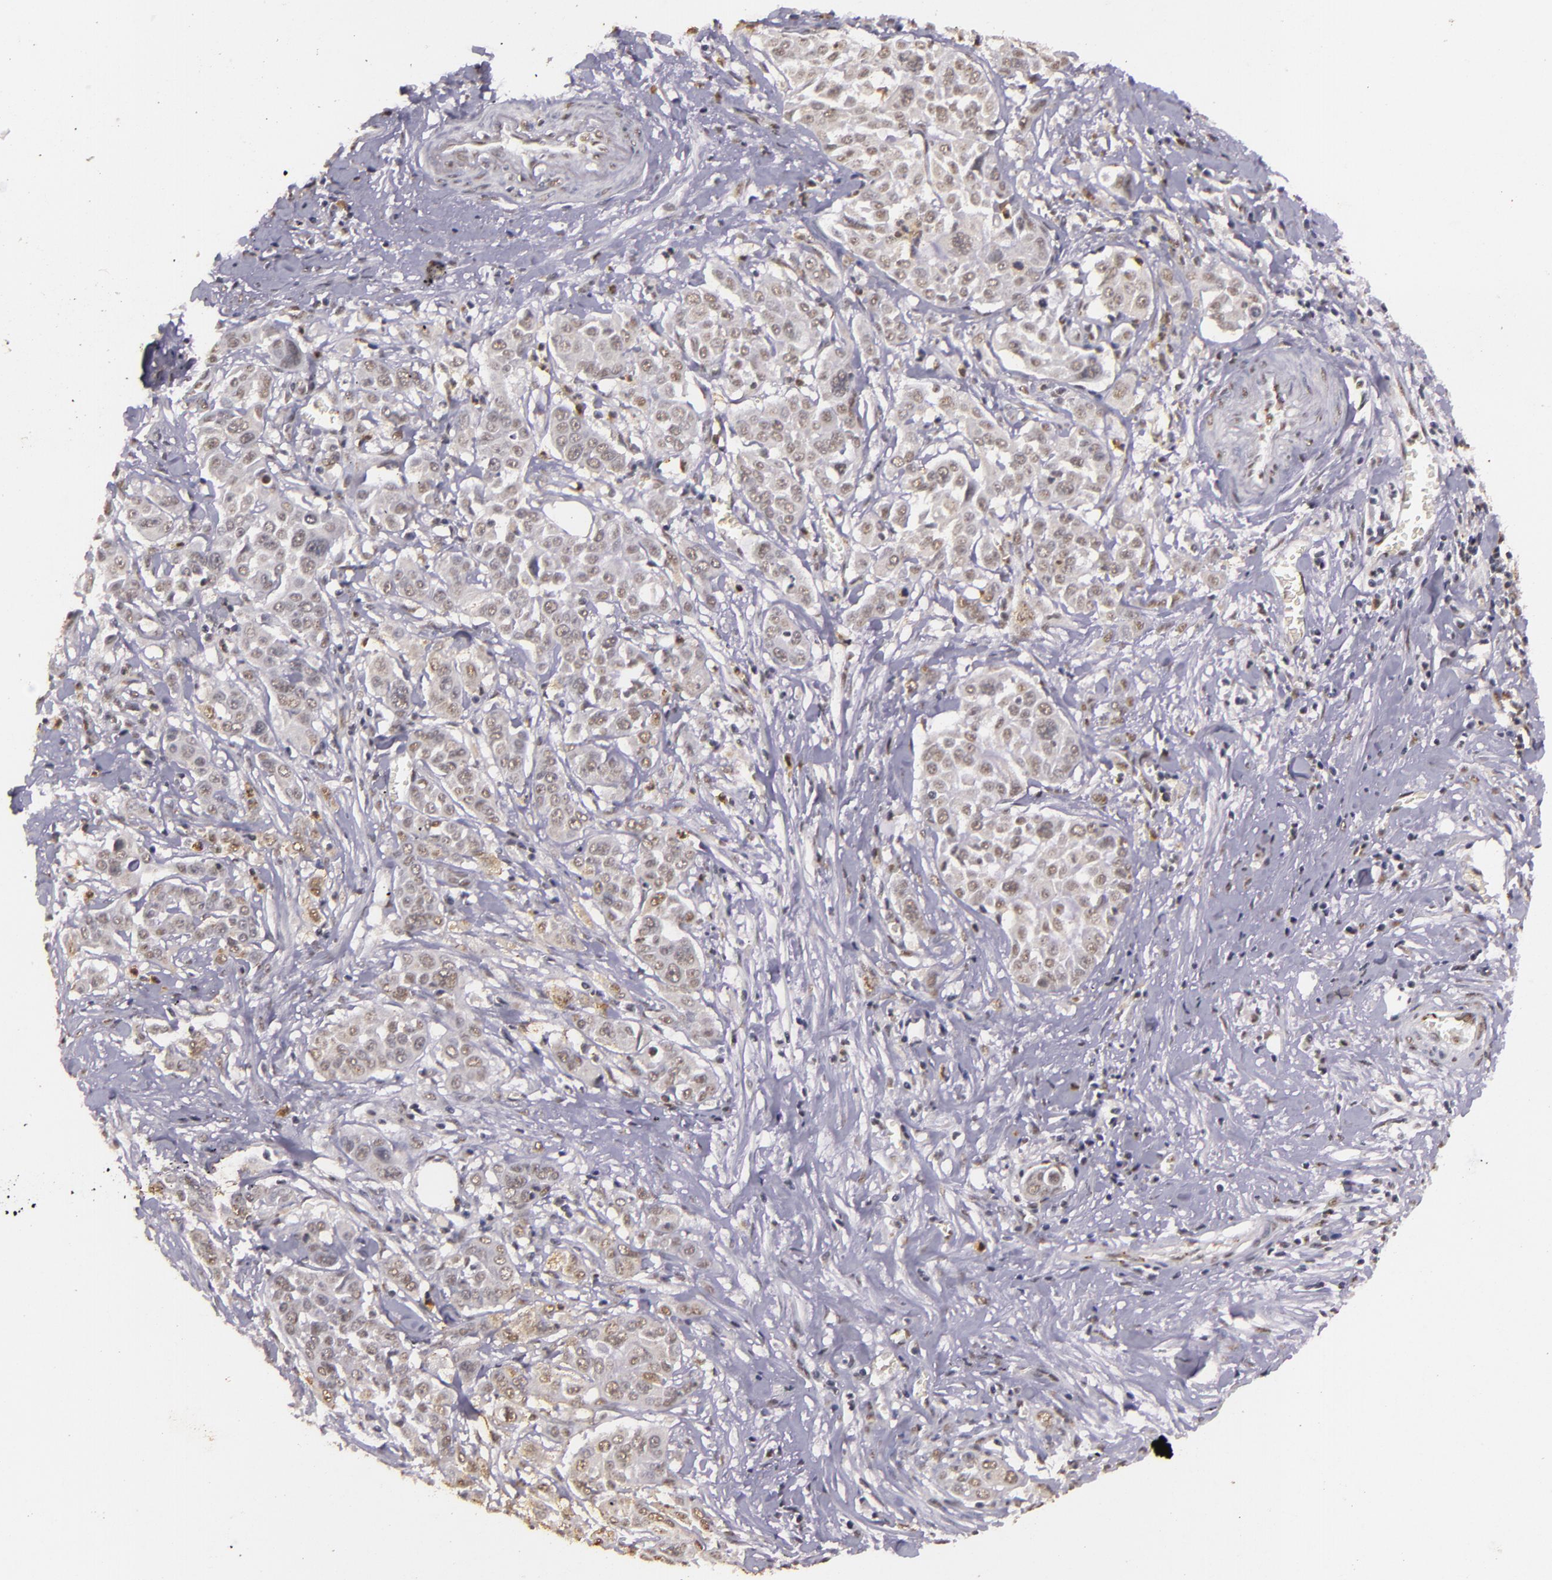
{"staining": {"intensity": "weak", "quantity": "25%-75%", "location": "nuclear"}, "tissue": "pancreatic cancer", "cell_type": "Tumor cells", "image_type": "cancer", "snomed": [{"axis": "morphology", "description": "Adenocarcinoma, NOS"}, {"axis": "topography", "description": "Pancreas"}], "caption": "A brown stain labels weak nuclear staining of a protein in human adenocarcinoma (pancreatic) tumor cells.", "gene": "CBX3", "patient": {"sex": "female", "age": 52}}